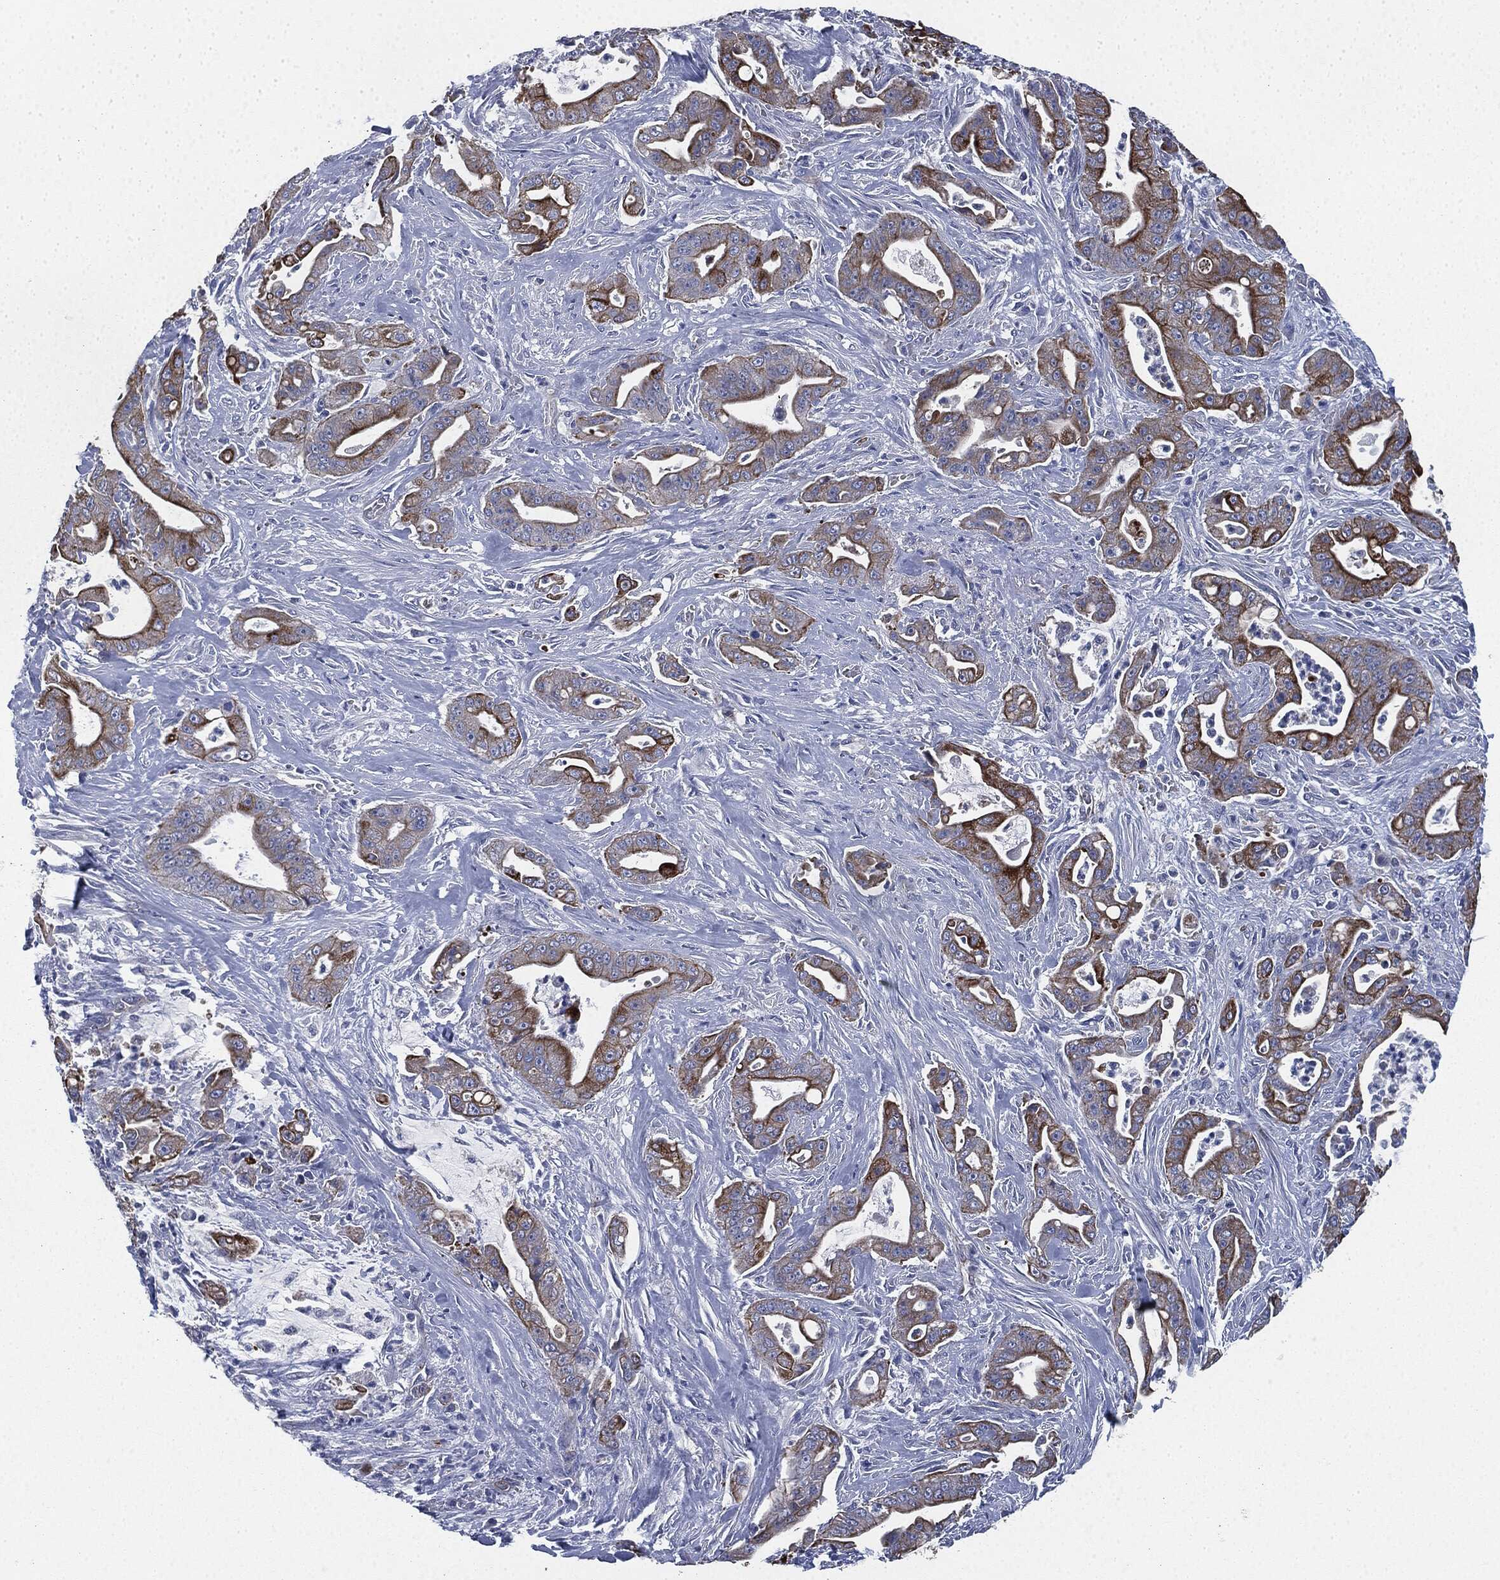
{"staining": {"intensity": "strong", "quantity": "<25%", "location": "cytoplasmic/membranous"}, "tissue": "pancreatic cancer", "cell_type": "Tumor cells", "image_type": "cancer", "snomed": [{"axis": "morphology", "description": "Normal tissue, NOS"}, {"axis": "morphology", "description": "Inflammation, NOS"}, {"axis": "morphology", "description": "Adenocarcinoma, NOS"}, {"axis": "topography", "description": "Pancreas"}], "caption": "Immunohistochemistry micrograph of human pancreatic cancer (adenocarcinoma) stained for a protein (brown), which exhibits medium levels of strong cytoplasmic/membranous expression in about <25% of tumor cells.", "gene": "SHROOM2", "patient": {"sex": "male", "age": 57}}